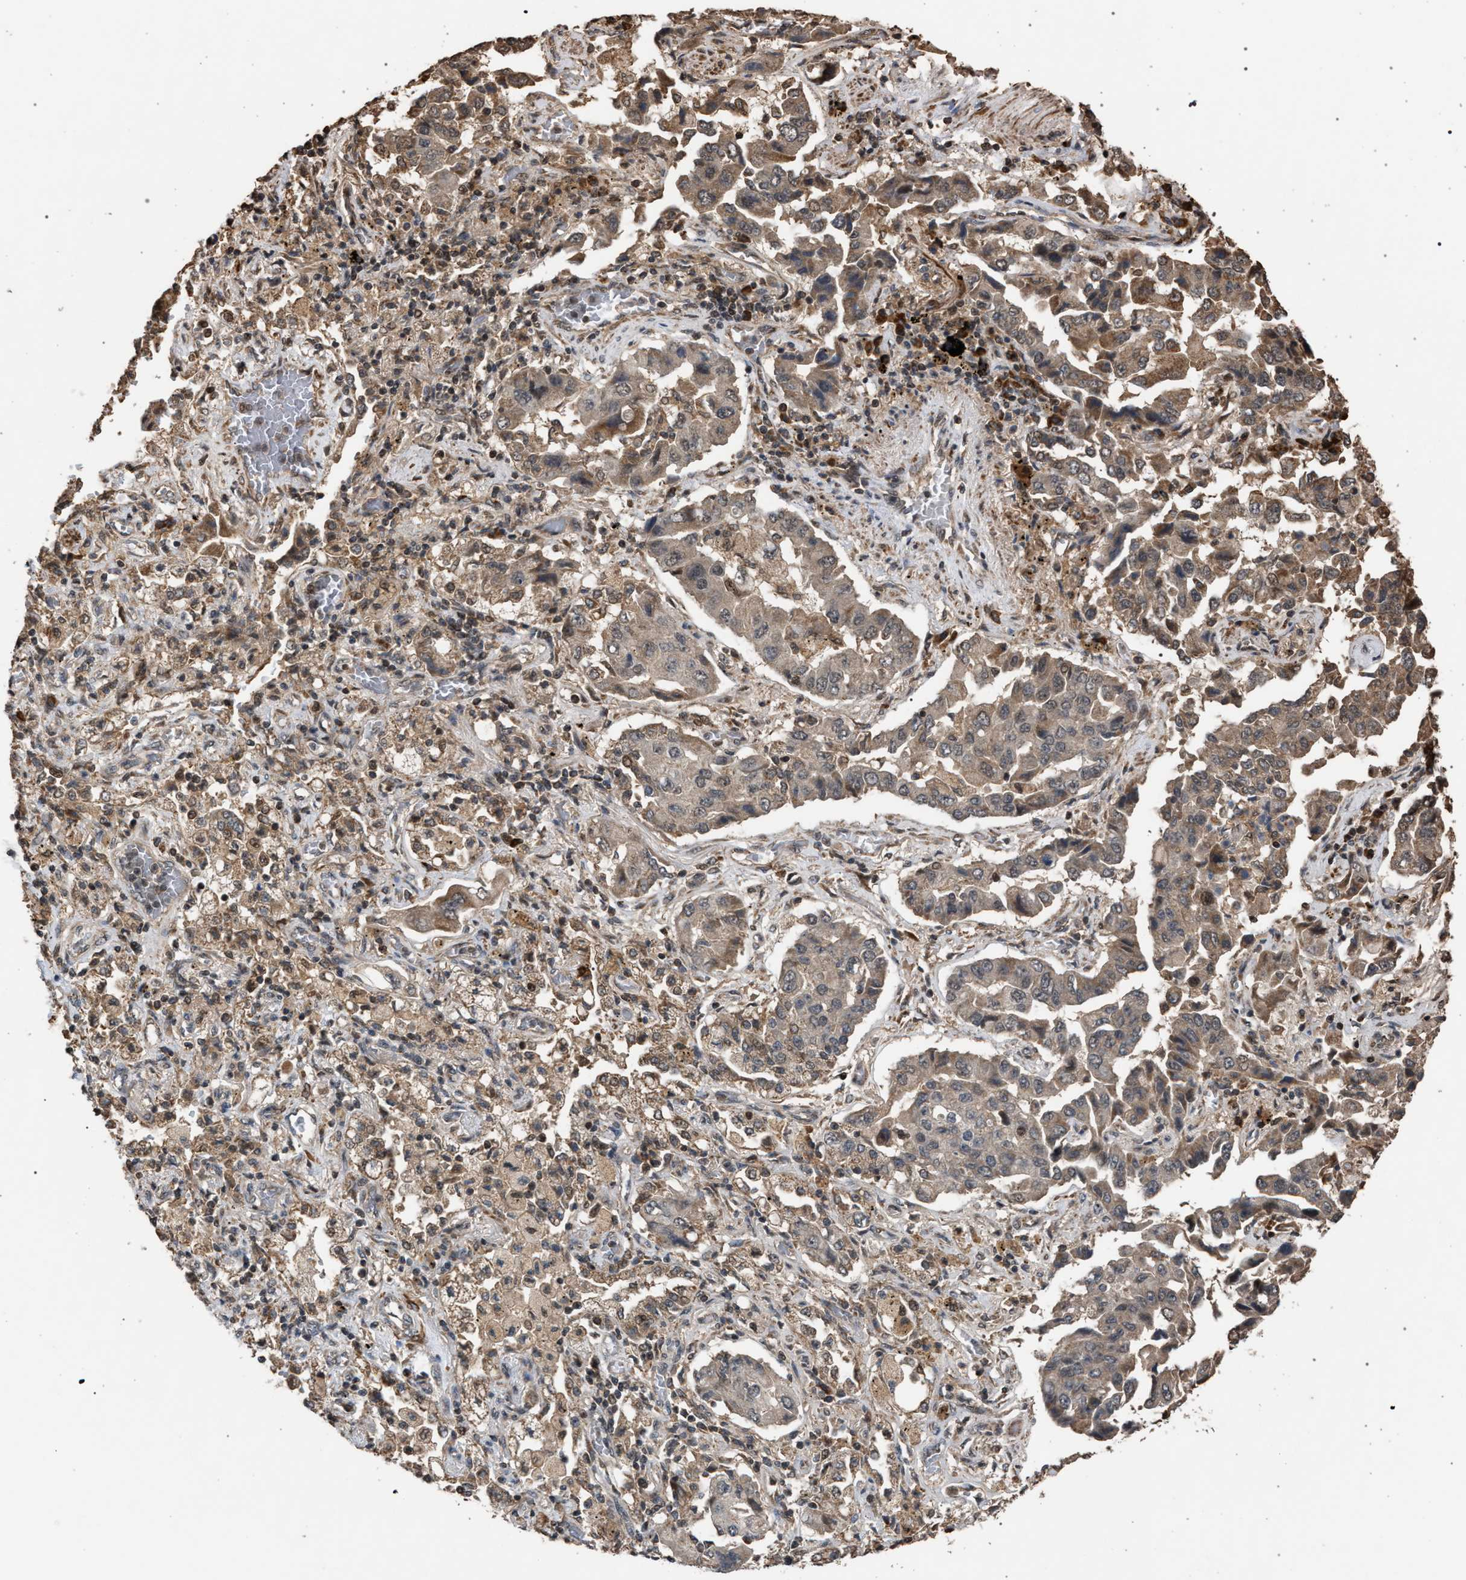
{"staining": {"intensity": "weak", "quantity": ">75%", "location": "cytoplasmic/membranous"}, "tissue": "lung cancer", "cell_type": "Tumor cells", "image_type": "cancer", "snomed": [{"axis": "morphology", "description": "Adenocarcinoma, NOS"}, {"axis": "topography", "description": "Lung"}], "caption": "DAB (3,3'-diaminobenzidine) immunohistochemical staining of human lung adenocarcinoma displays weak cytoplasmic/membranous protein staining in about >75% of tumor cells.", "gene": "NAA35", "patient": {"sex": "female", "age": 65}}